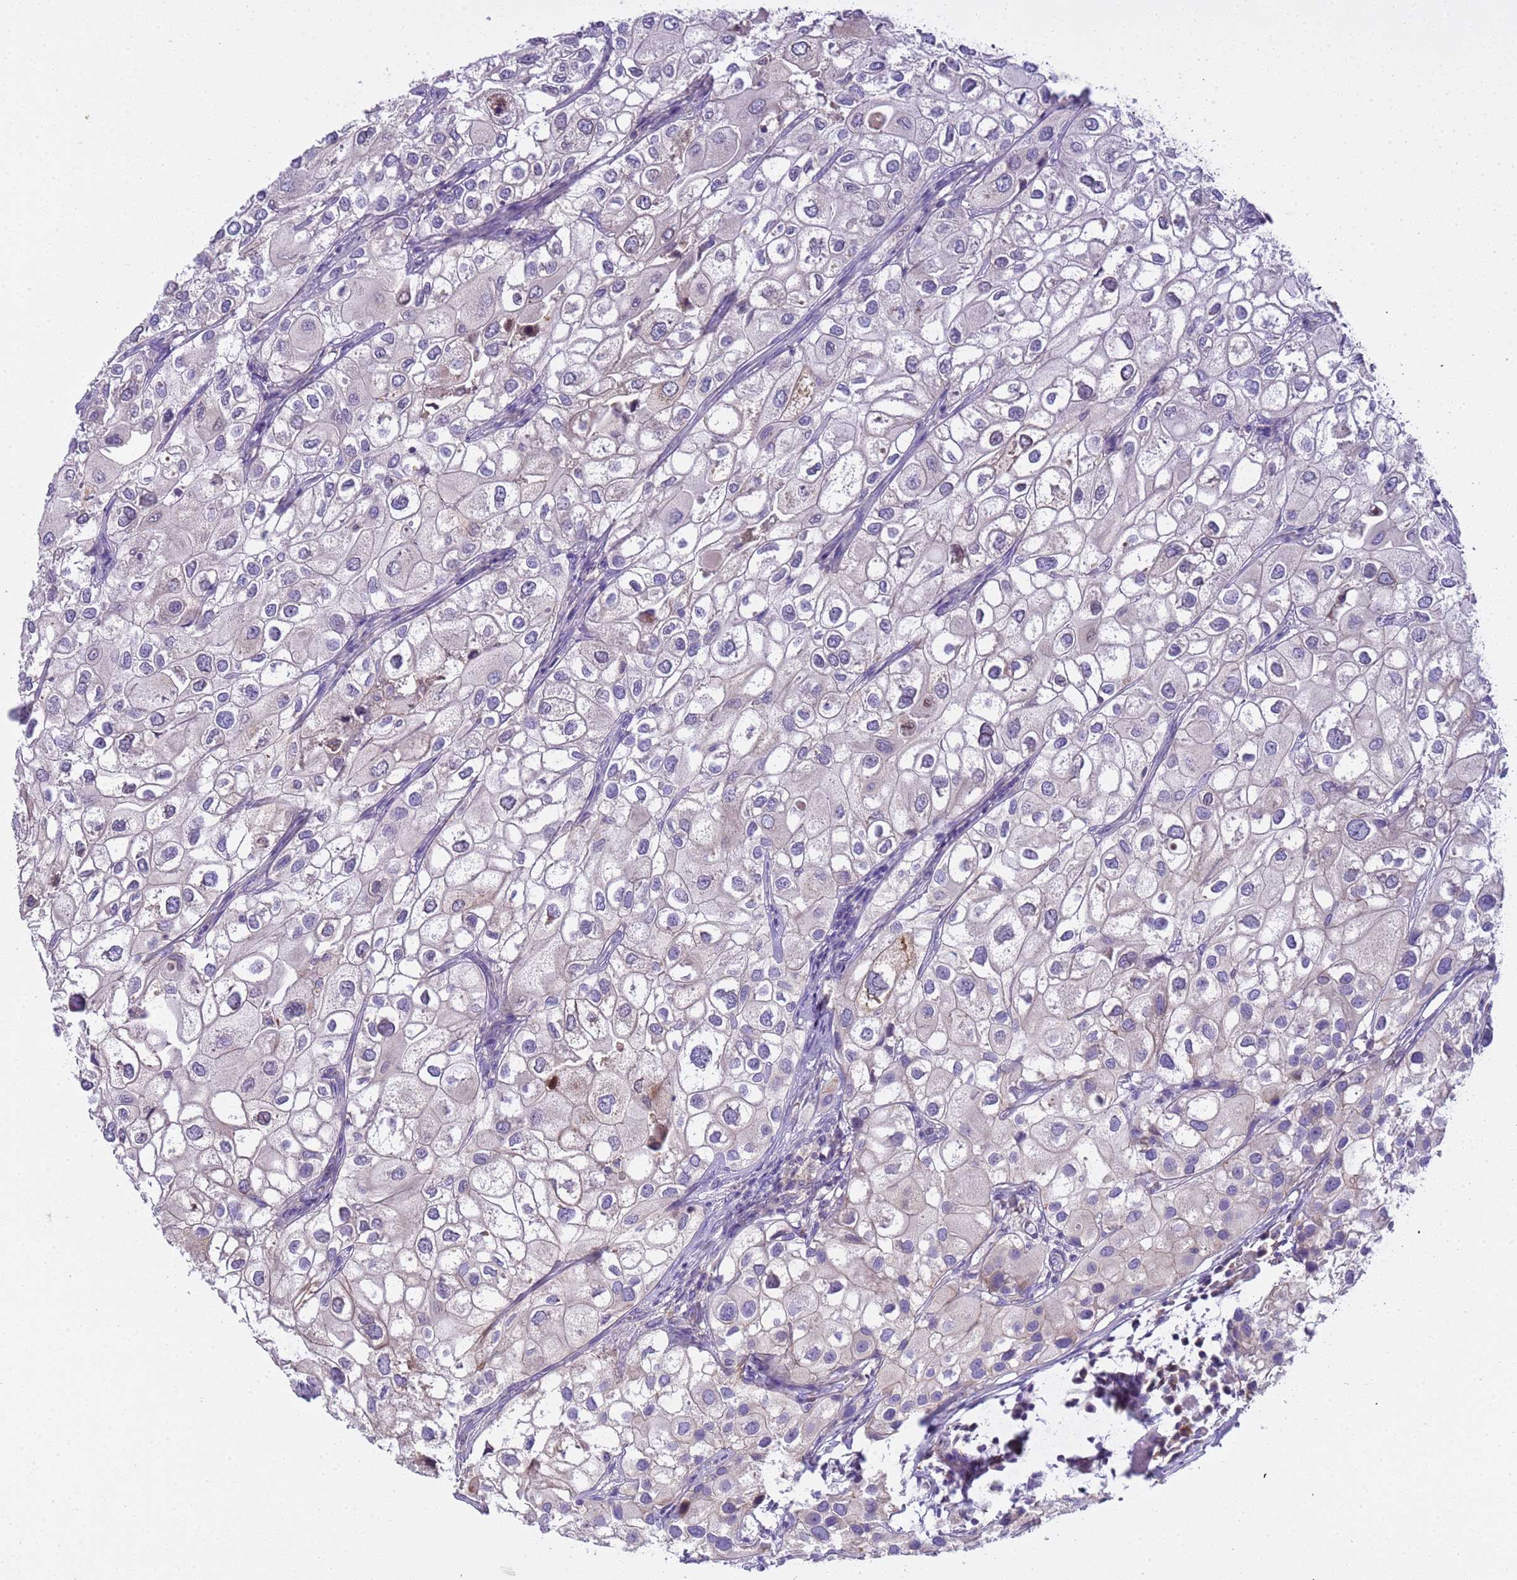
{"staining": {"intensity": "negative", "quantity": "none", "location": "none"}, "tissue": "urothelial cancer", "cell_type": "Tumor cells", "image_type": "cancer", "snomed": [{"axis": "morphology", "description": "Urothelial carcinoma, High grade"}, {"axis": "topography", "description": "Urinary bladder"}], "caption": "High power microscopy histopathology image of an immunohistochemistry photomicrograph of urothelial carcinoma (high-grade), revealing no significant expression in tumor cells. (Immunohistochemistry, brightfield microscopy, high magnification).", "gene": "PLCXD3", "patient": {"sex": "male", "age": 64}}